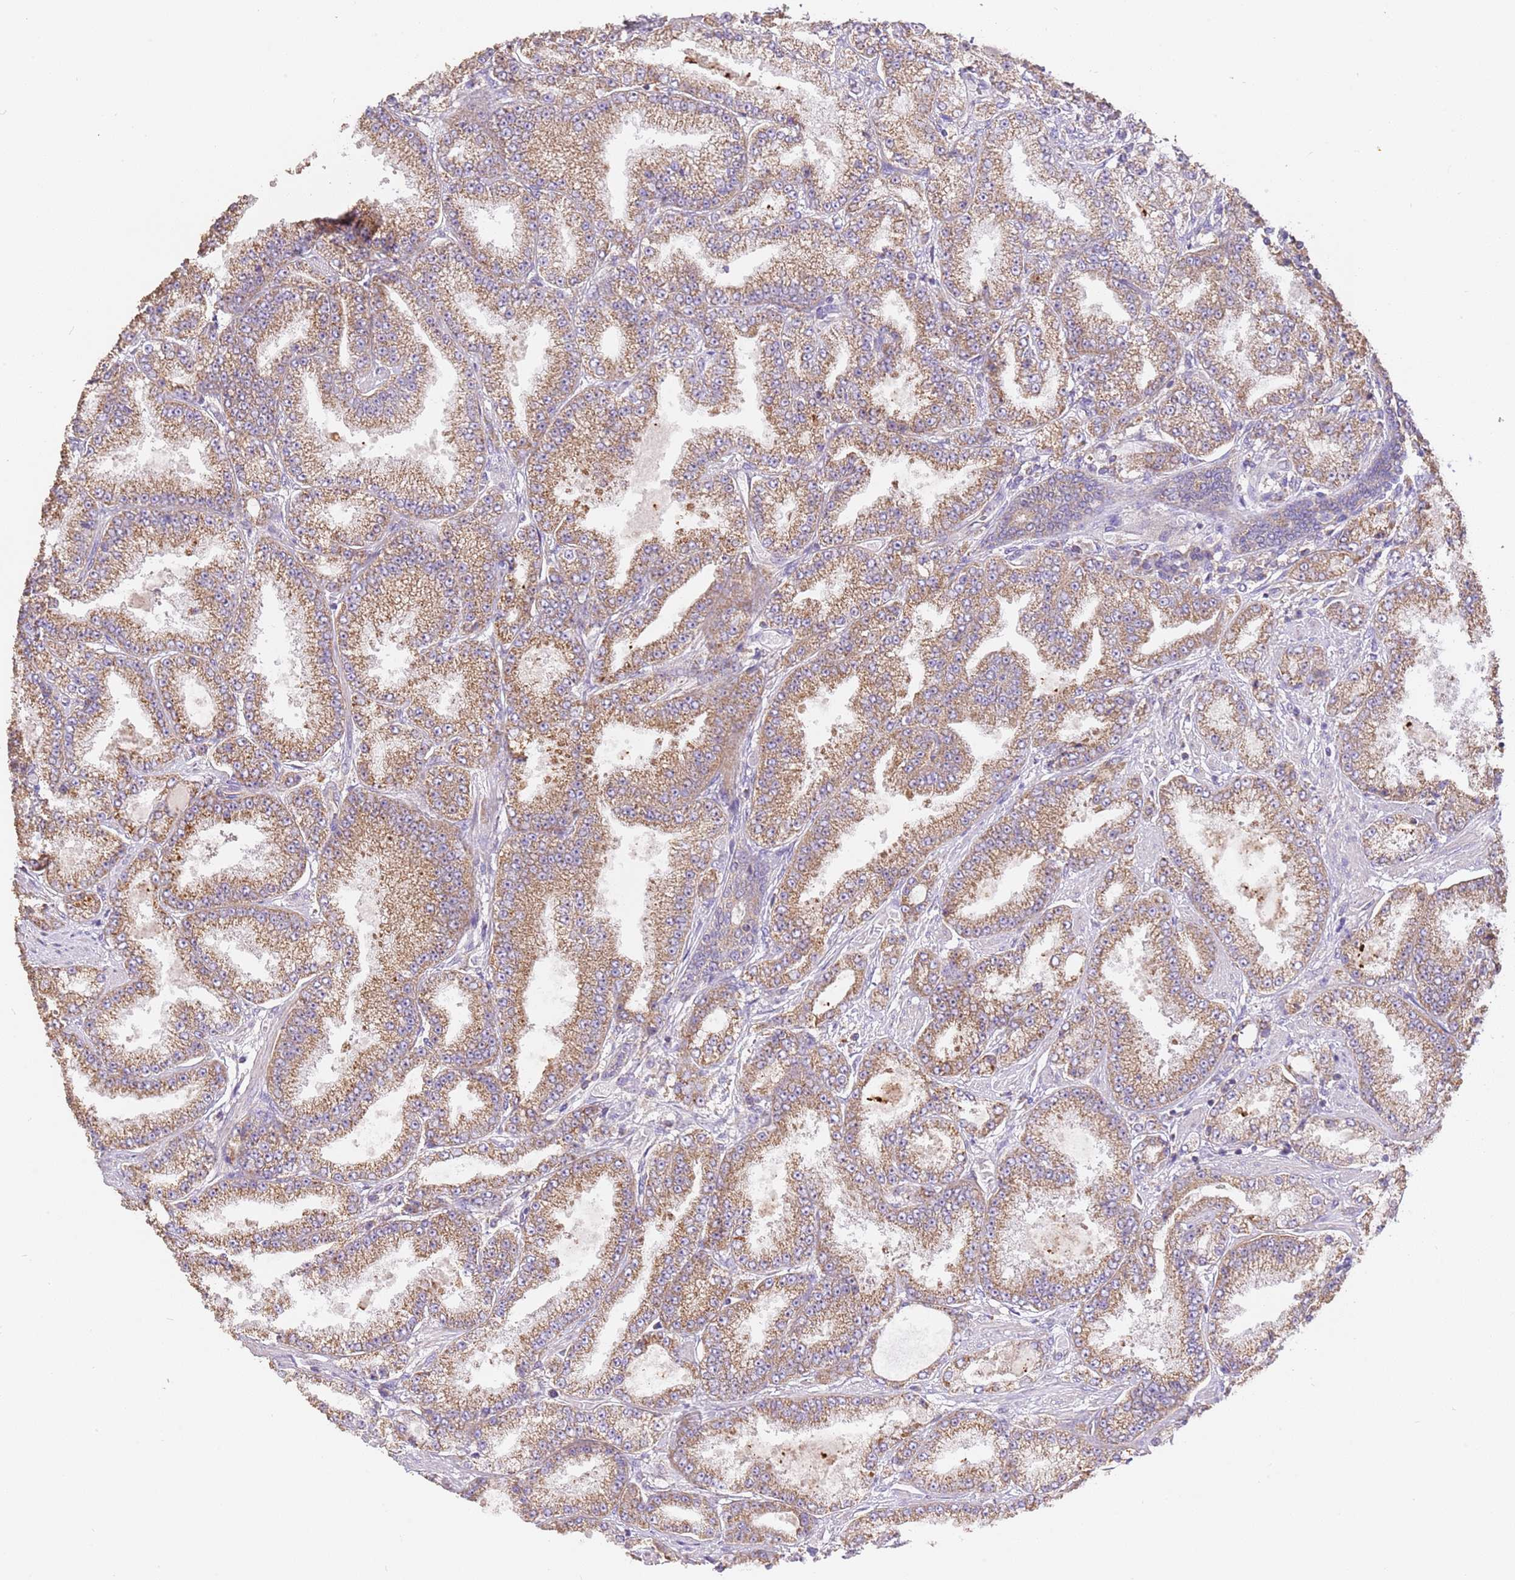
{"staining": {"intensity": "moderate", "quantity": ">75%", "location": "cytoplasmic/membranous"}, "tissue": "prostate cancer", "cell_type": "Tumor cells", "image_type": "cancer", "snomed": [{"axis": "morphology", "description": "Adenocarcinoma, High grade"}, {"axis": "topography", "description": "Prostate"}], "caption": "The photomicrograph shows a brown stain indicating the presence of a protein in the cytoplasmic/membranous of tumor cells in prostate cancer (high-grade adenocarcinoma). Nuclei are stained in blue.", "gene": "DOCK9", "patient": {"sex": "male", "age": 68}}